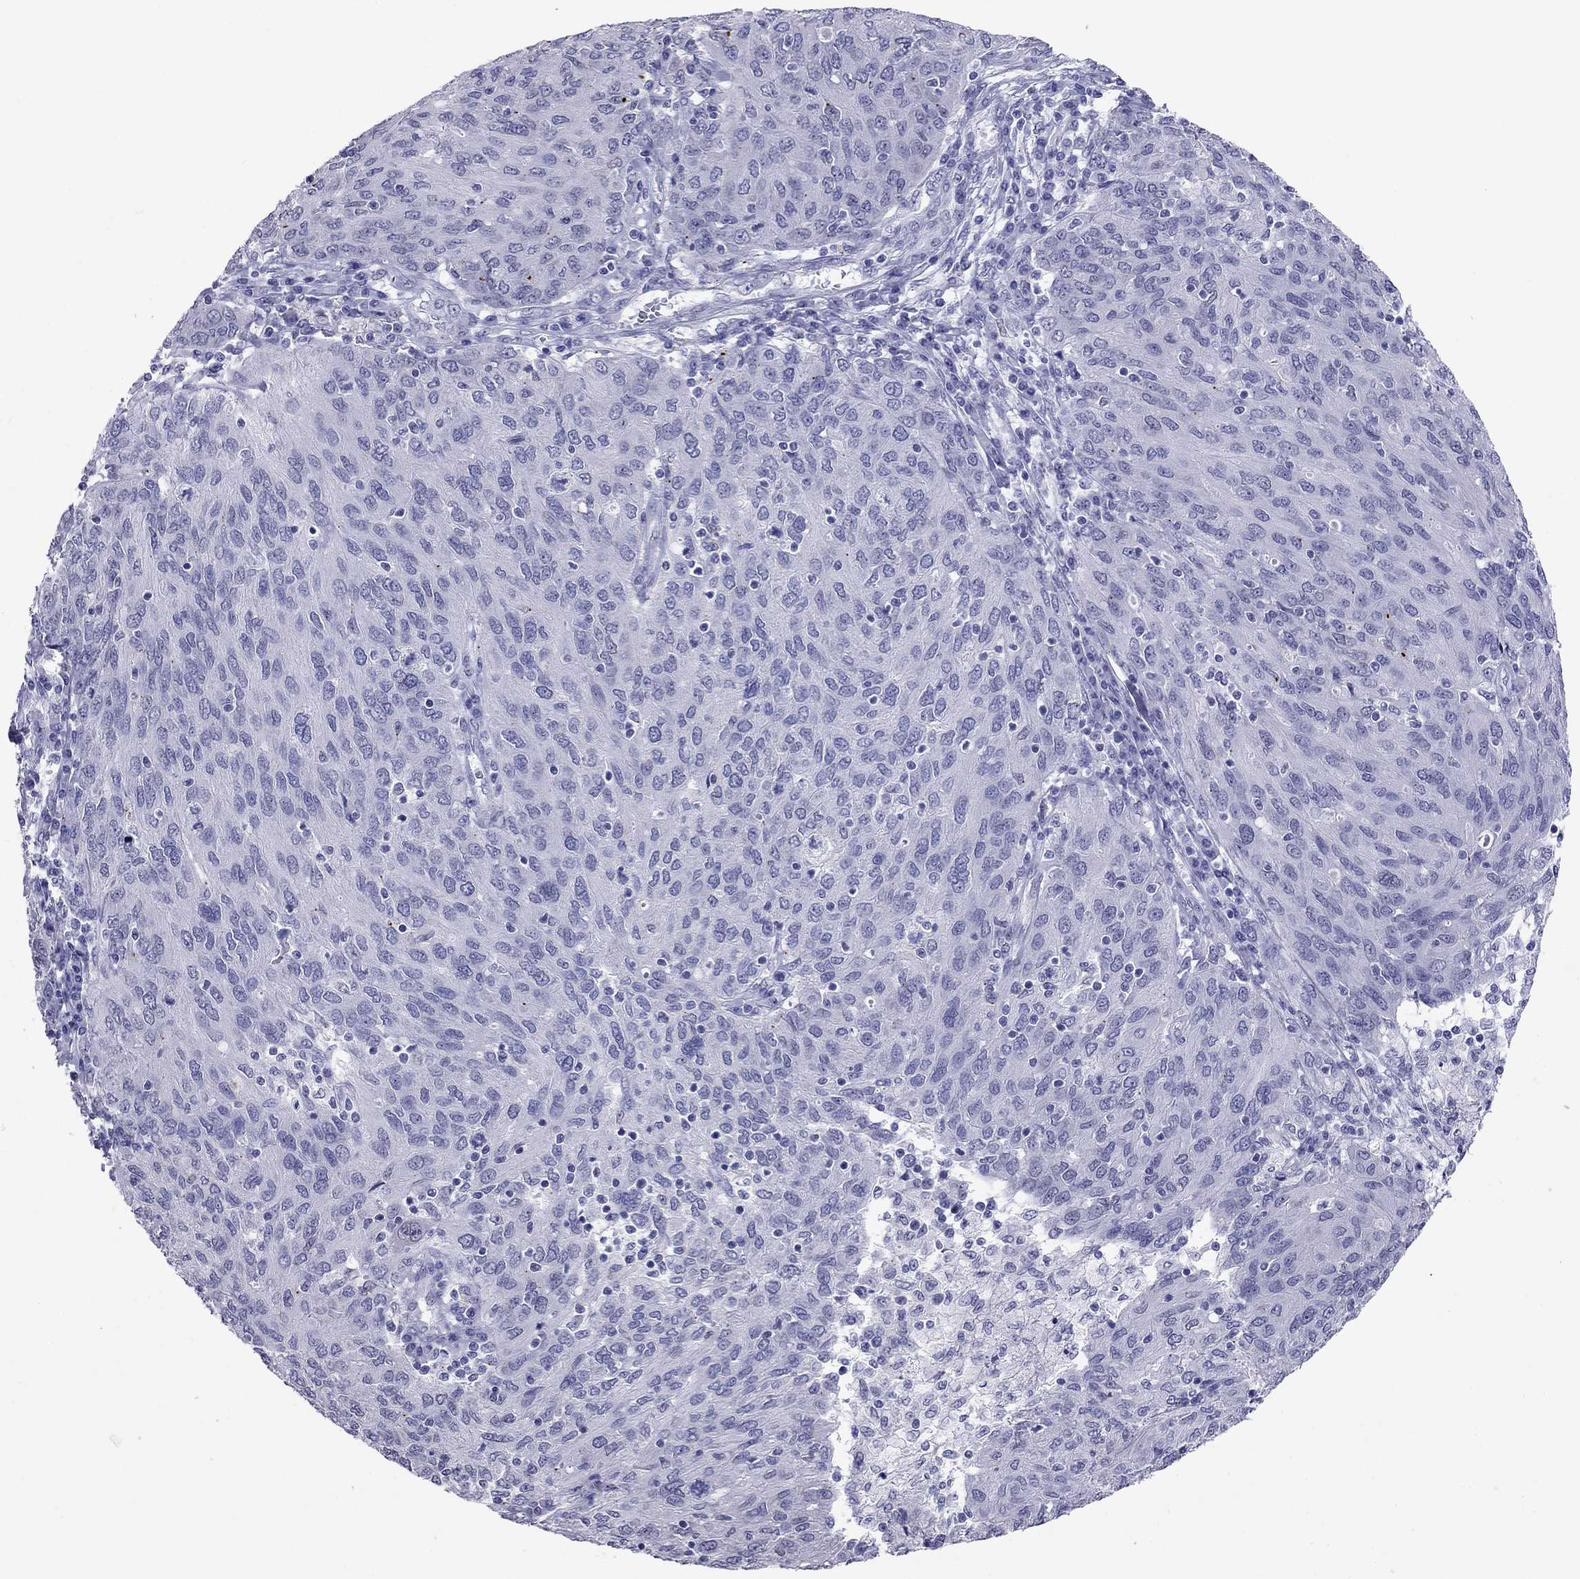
{"staining": {"intensity": "negative", "quantity": "none", "location": "none"}, "tissue": "ovarian cancer", "cell_type": "Tumor cells", "image_type": "cancer", "snomed": [{"axis": "morphology", "description": "Carcinoma, endometroid"}, {"axis": "topography", "description": "Ovary"}], "caption": "This is an immunohistochemistry image of human ovarian cancer. There is no staining in tumor cells.", "gene": "ARMC12", "patient": {"sex": "female", "age": 50}}